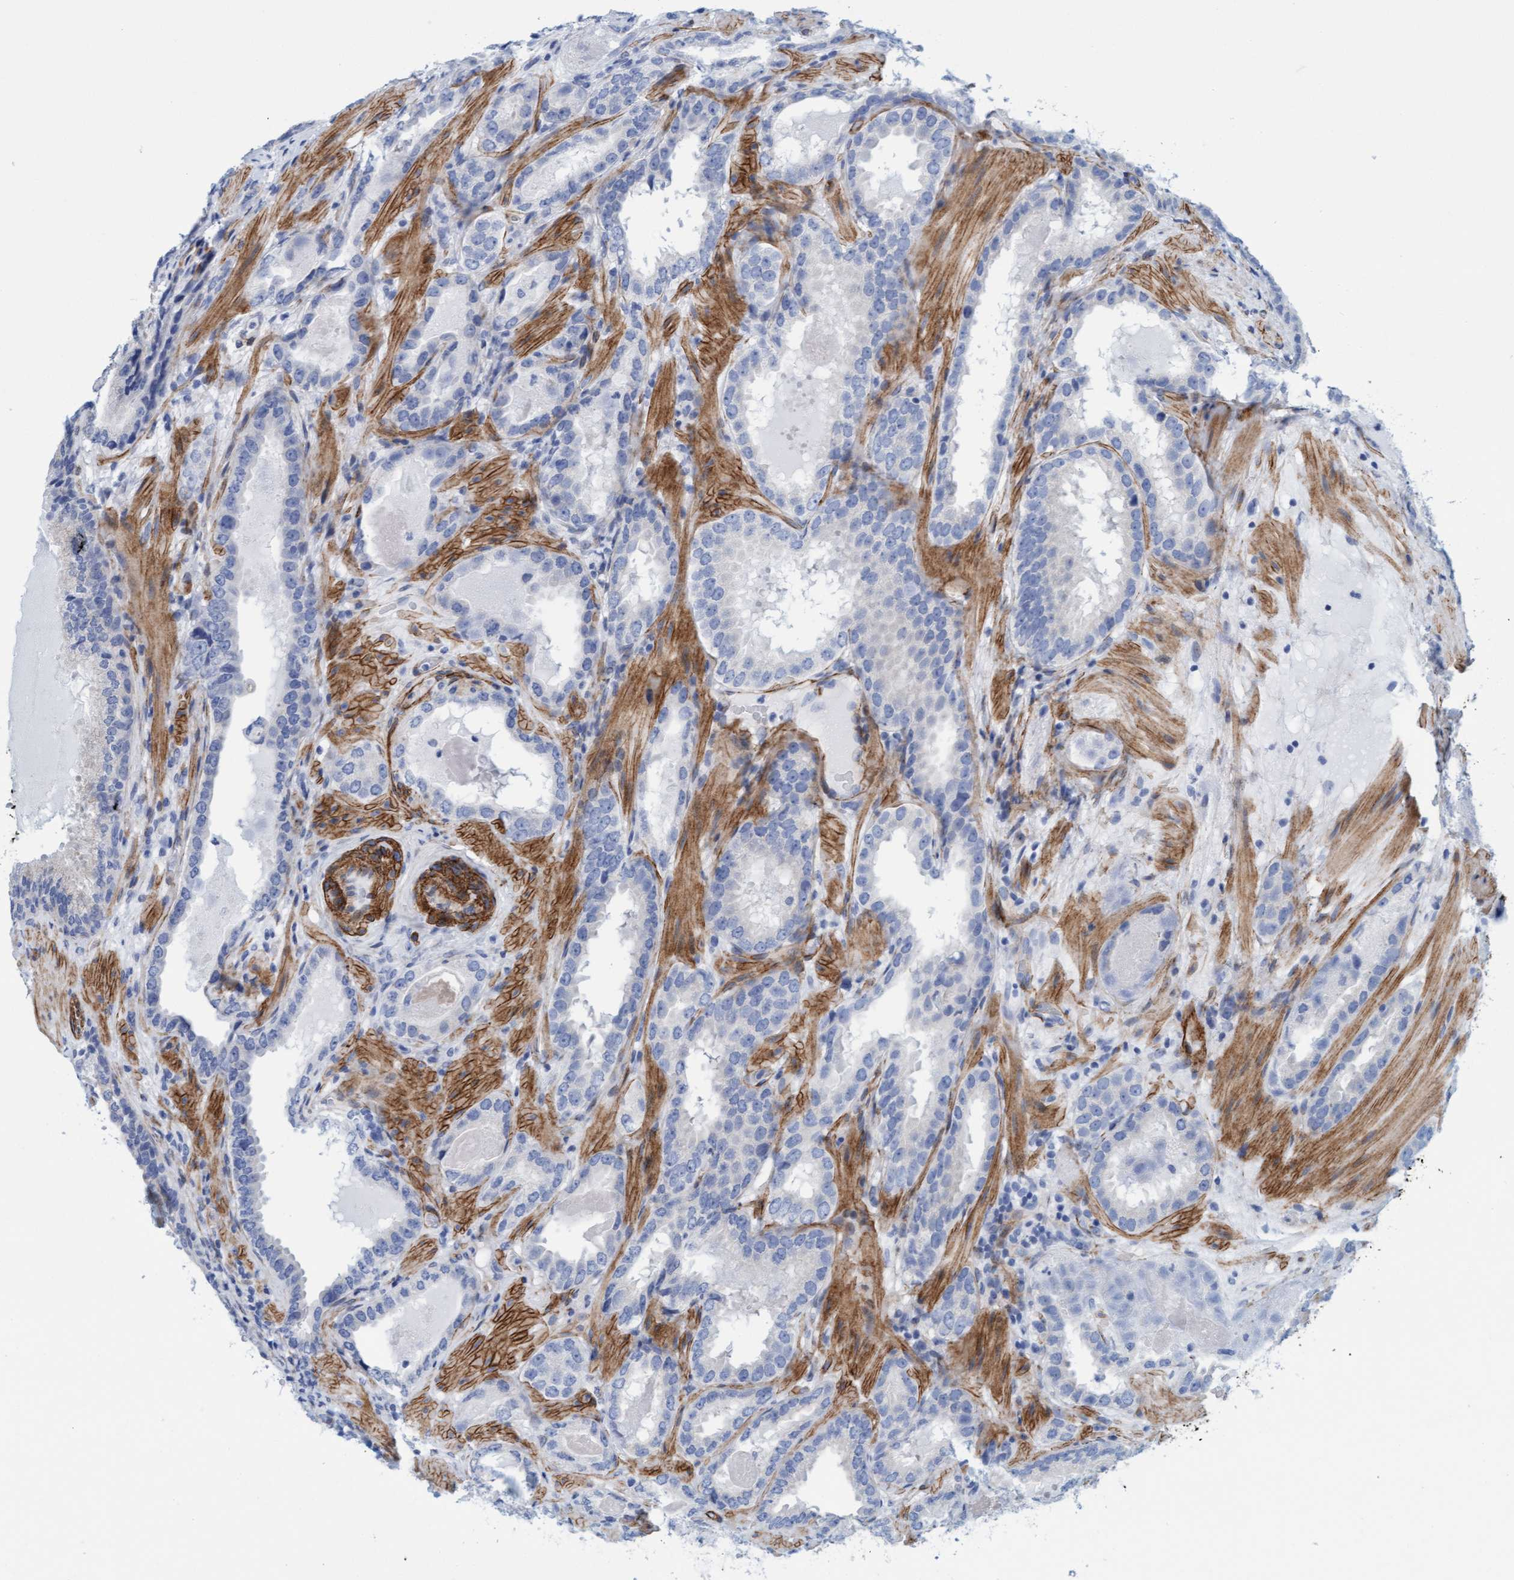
{"staining": {"intensity": "negative", "quantity": "none", "location": "none"}, "tissue": "prostate cancer", "cell_type": "Tumor cells", "image_type": "cancer", "snomed": [{"axis": "morphology", "description": "Adenocarcinoma, Low grade"}, {"axis": "topography", "description": "Prostate"}], "caption": "DAB (3,3'-diaminobenzidine) immunohistochemical staining of human low-grade adenocarcinoma (prostate) shows no significant positivity in tumor cells.", "gene": "MTFR1", "patient": {"sex": "male", "age": 51}}